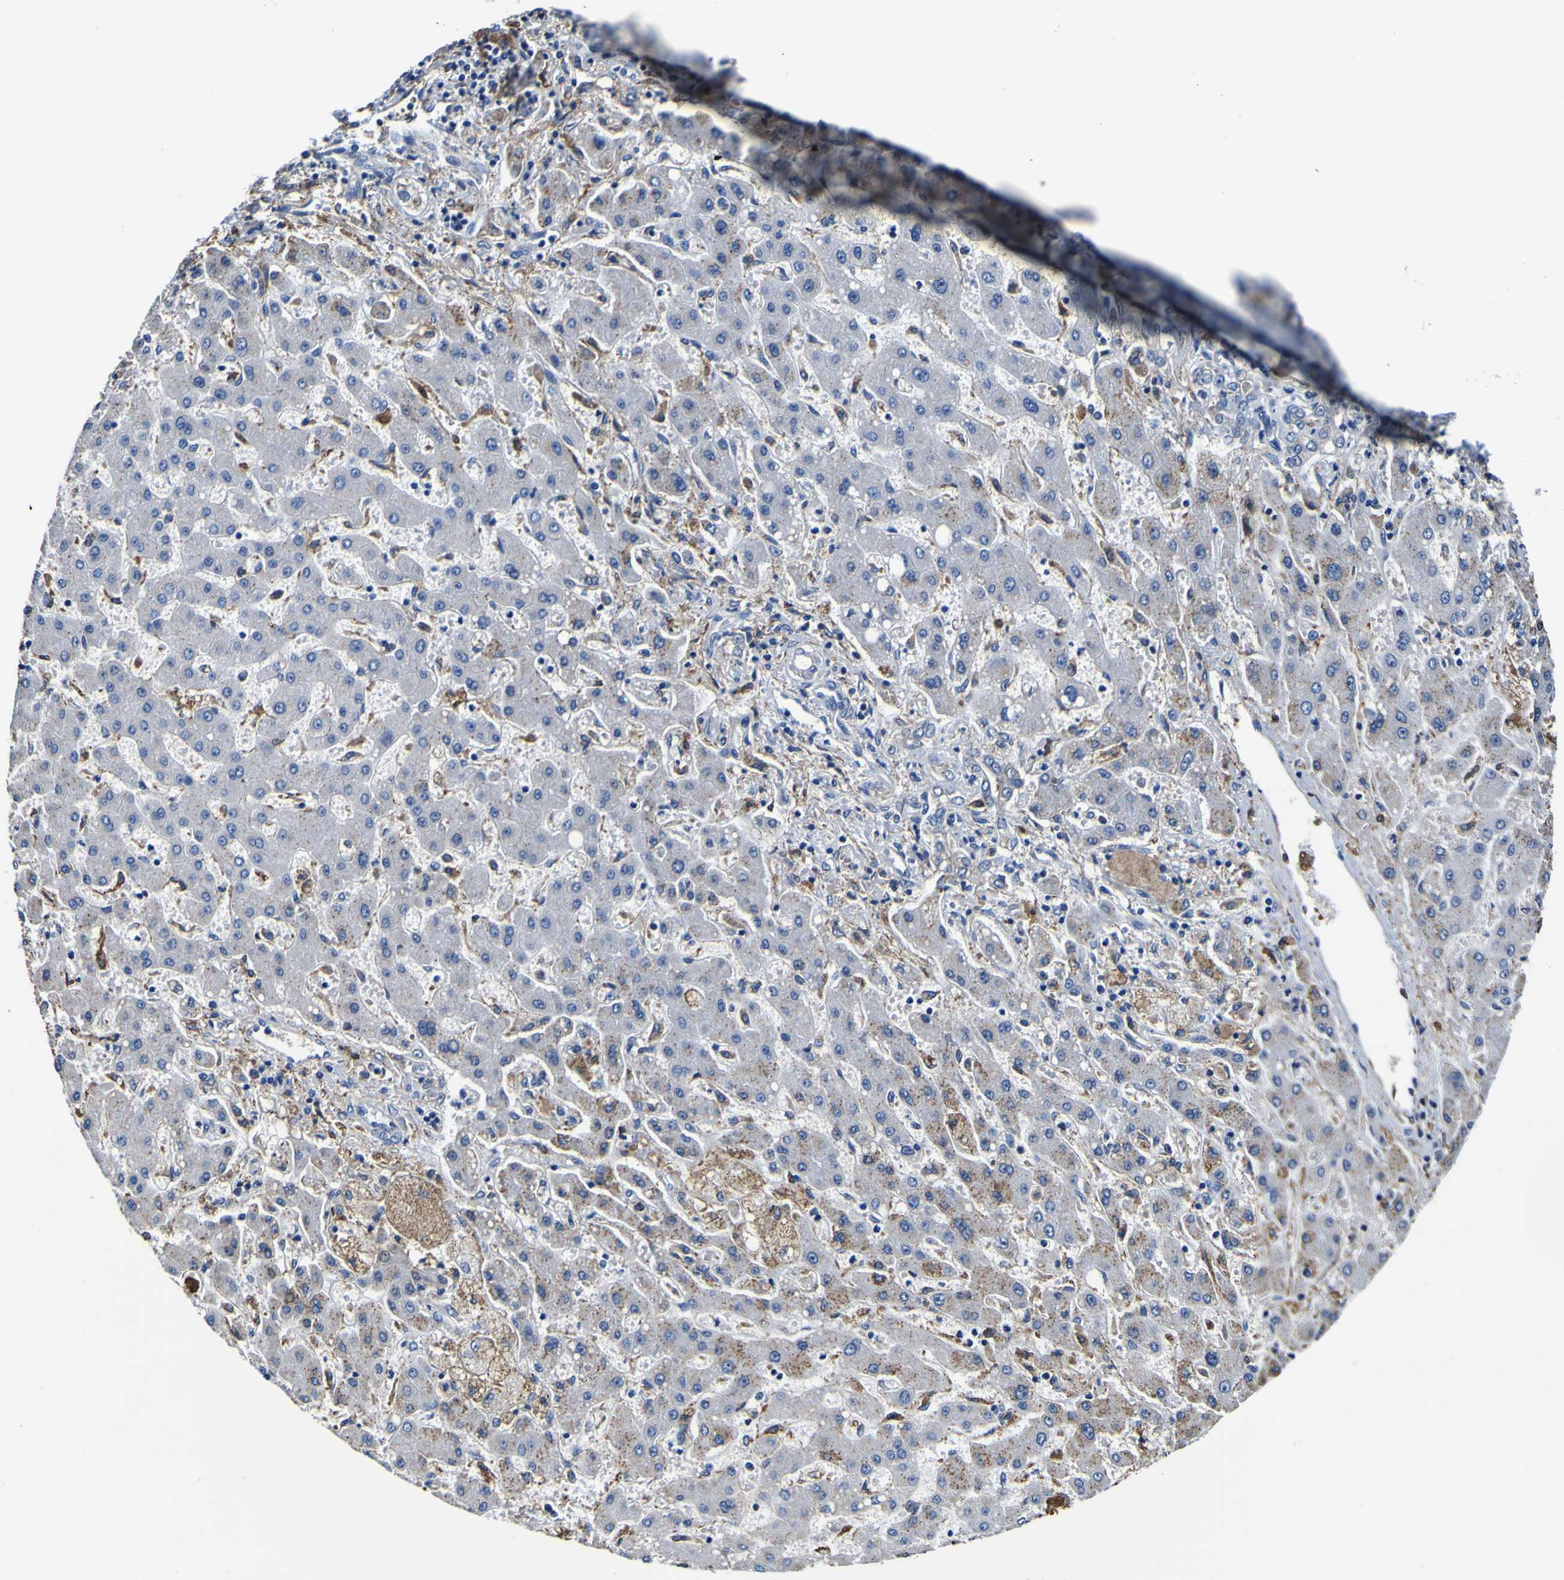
{"staining": {"intensity": "negative", "quantity": "none", "location": "none"}, "tissue": "liver cancer", "cell_type": "Tumor cells", "image_type": "cancer", "snomed": [{"axis": "morphology", "description": "Cholangiocarcinoma"}, {"axis": "topography", "description": "Liver"}], "caption": "Protein analysis of liver cholangiocarcinoma shows no significant expression in tumor cells.", "gene": "PXDN", "patient": {"sex": "male", "age": 50}}